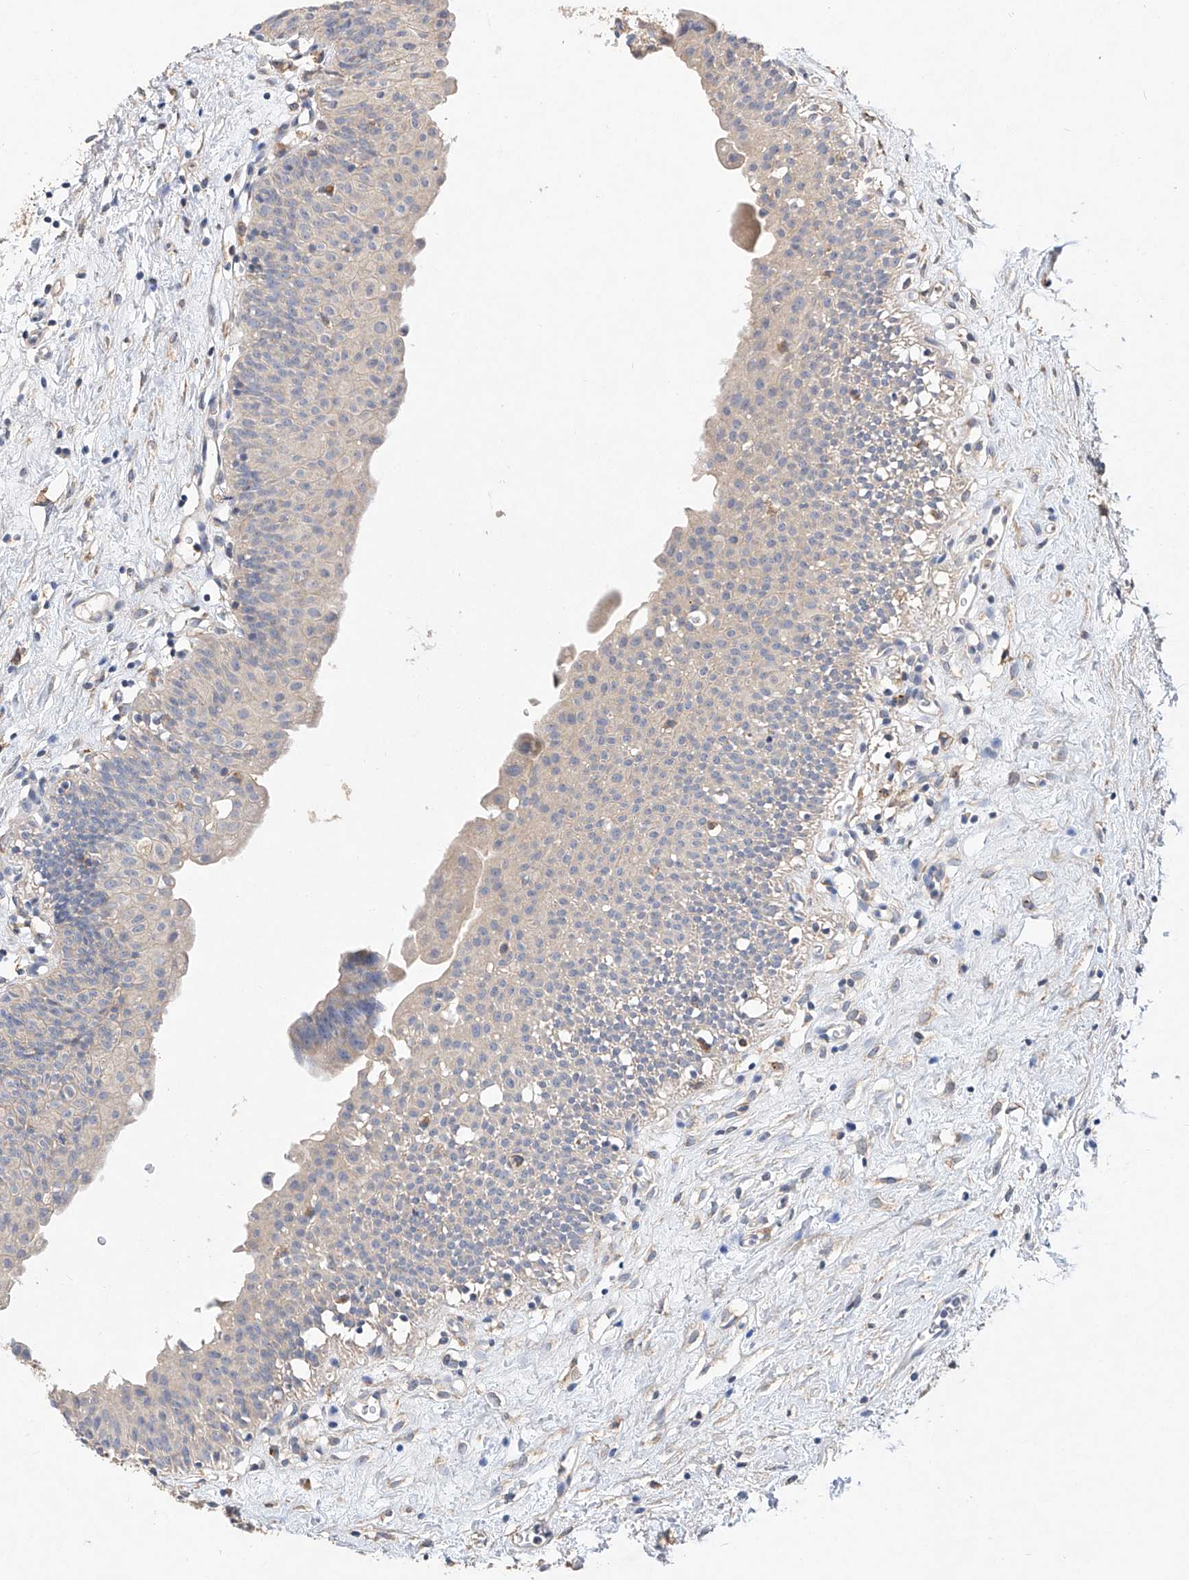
{"staining": {"intensity": "negative", "quantity": "none", "location": "none"}, "tissue": "urinary bladder", "cell_type": "Urothelial cells", "image_type": "normal", "snomed": [{"axis": "morphology", "description": "Normal tissue, NOS"}, {"axis": "topography", "description": "Urinary bladder"}], "caption": "DAB (3,3'-diaminobenzidine) immunohistochemical staining of normal human urinary bladder reveals no significant positivity in urothelial cells. Brightfield microscopy of immunohistochemistry stained with DAB (3,3'-diaminobenzidine) (brown) and hematoxylin (blue), captured at high magnification.", "gene": "AMD1", "patient": {"sex": "male", "age": 51}}